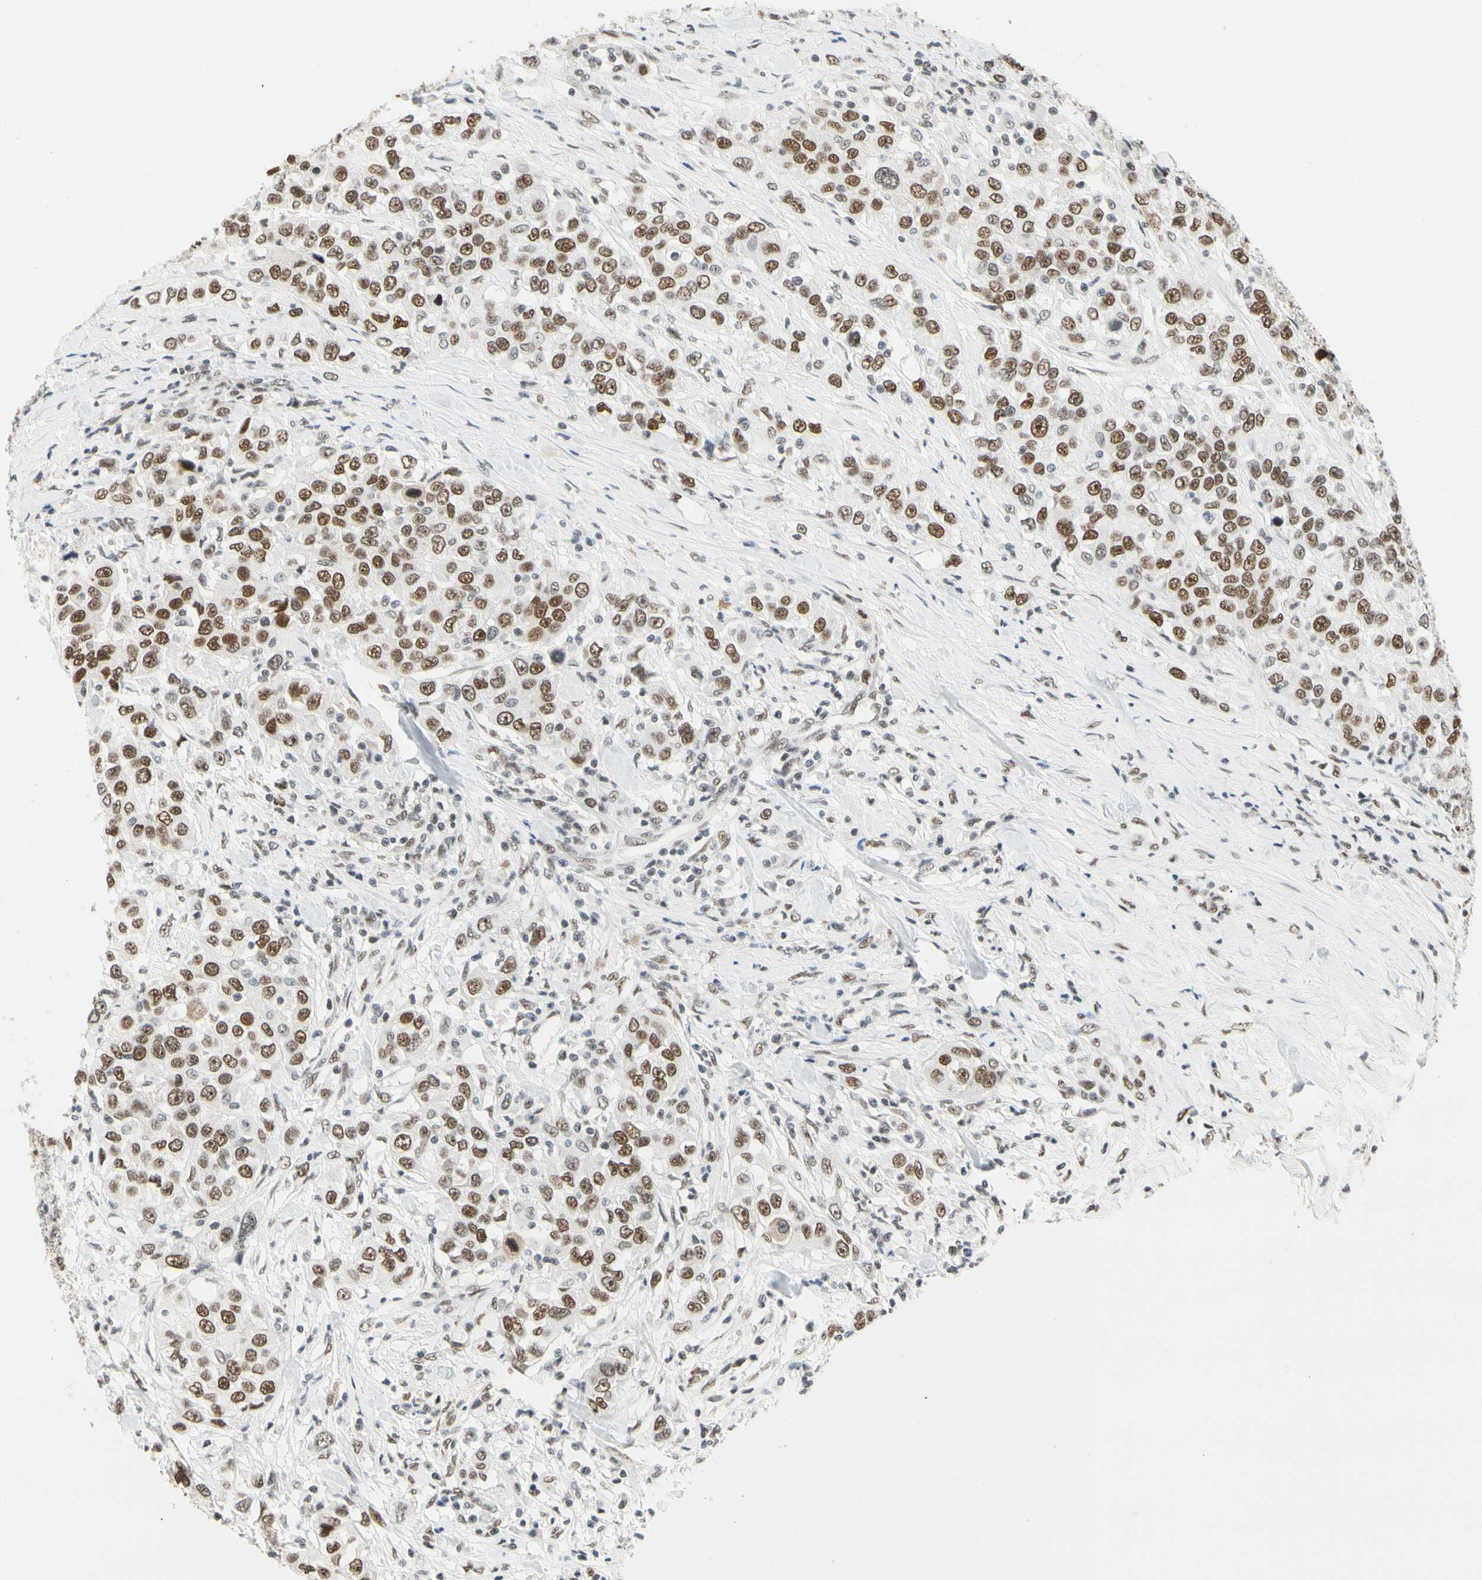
{"staining": {"intensity": "strong", "quantity": ">75%", "location": "nuclear"}, "tissue": "urothelial cancer", "cell_type": "Tumor cells", "image_type": "cancer", "snomed": [{"axis": "morphology", "description": "Urothelial carcinoma, High grade"}, {"axis": "topography", "description": "Urinary bladder"}], "caption": "Human high-grade urothelial carcinoma stained with a protein marker exhibits strong staining in tumor cells.", "gene": "ZSCAN16", "patient": {"sex": "female", "age": 80}}